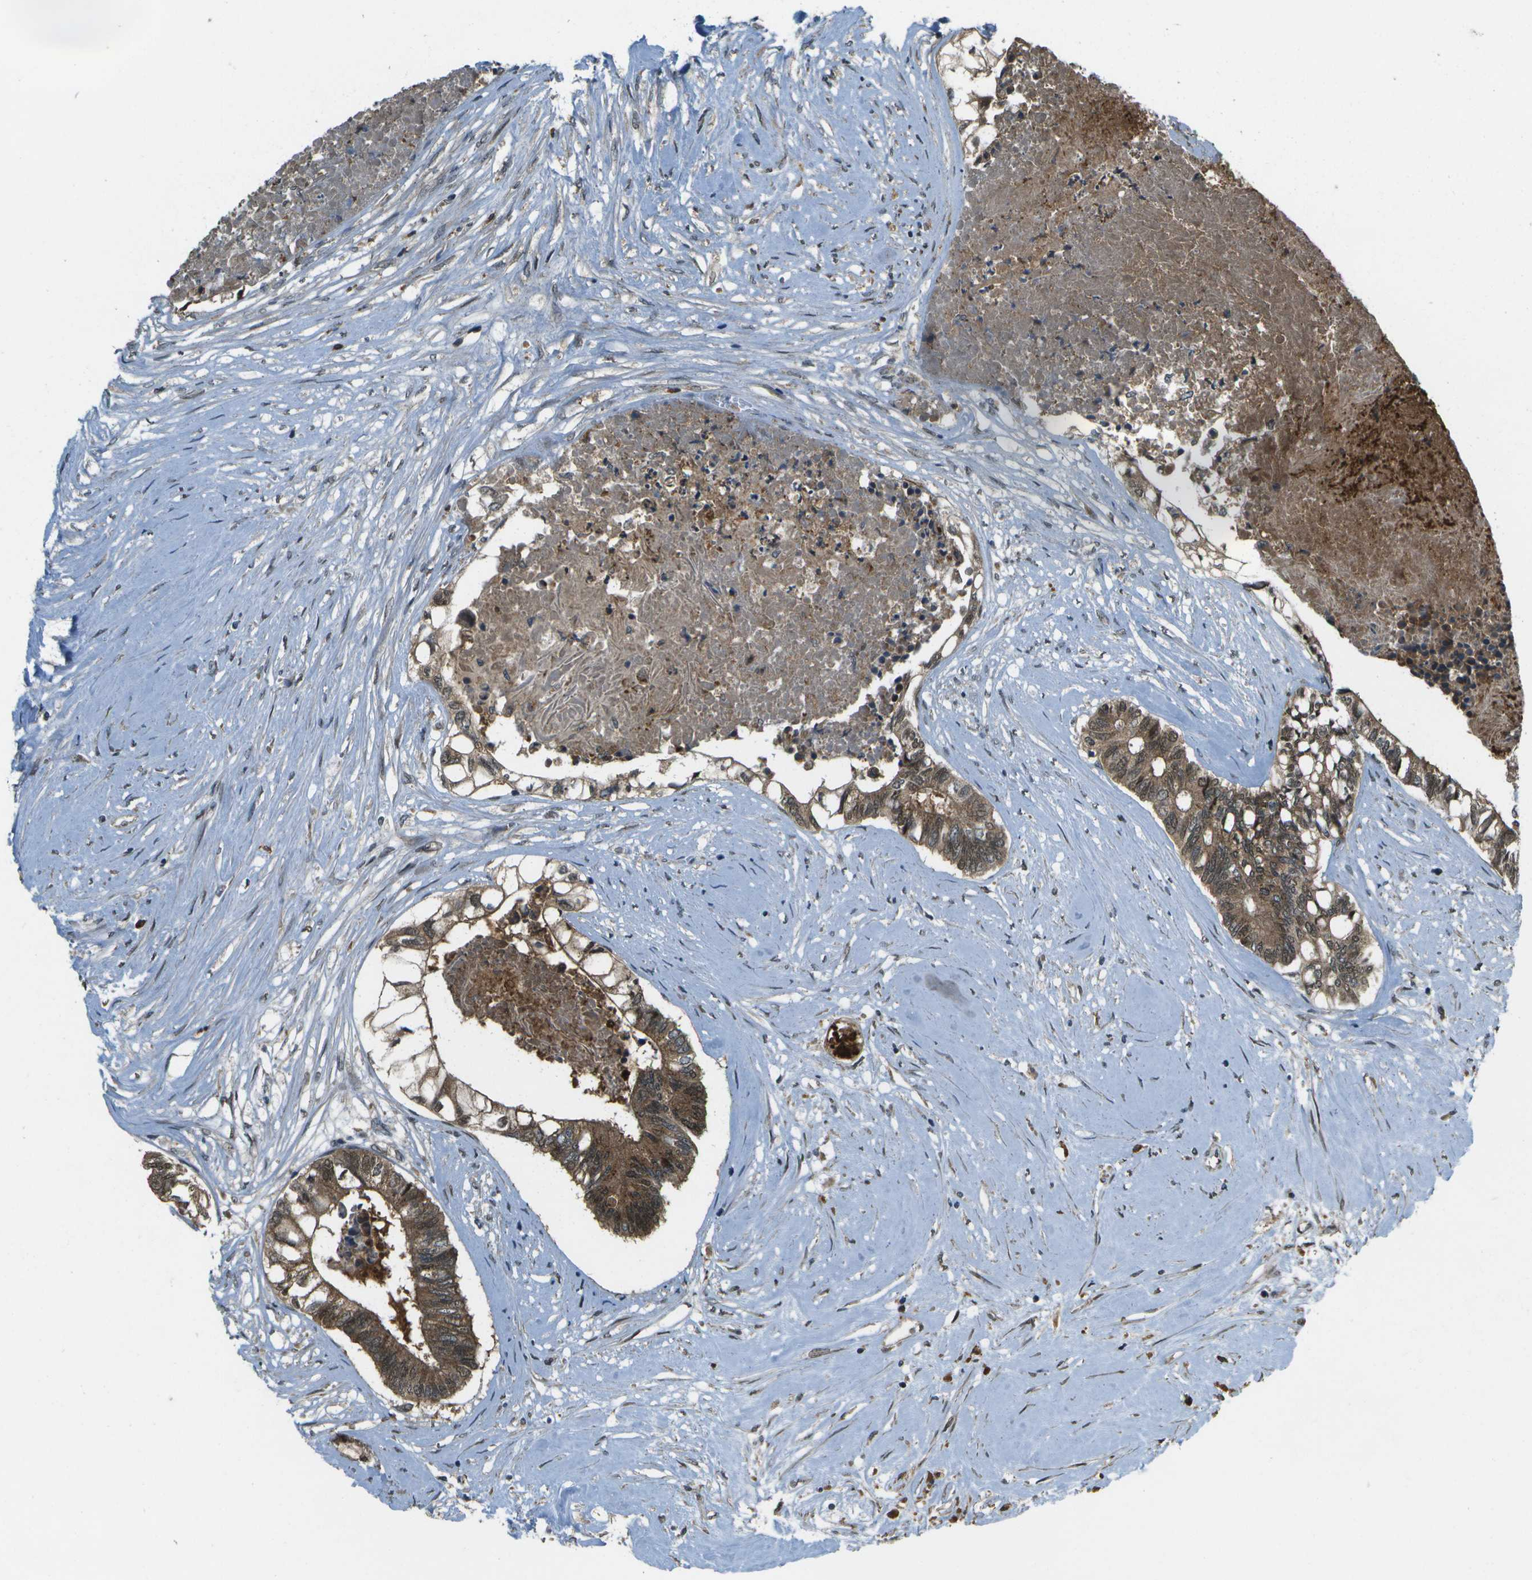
{"staining": {"intensity": "moderate", "quantity": ">75%", "location": "cytoplasmic/membranous,nuclear"}, "tissue": "colorectal cancer", "cell_type": "Tumor cells", "image_type": "cancer", "snomed": [{"axis": "morphology", "description": "Adenocarcinoma, NOS"}, {"axis": "topography", "description": "Rectum"}], "caption": "Immunohistochemical staining of colorectal adenocarcinoma displays medium levels of moderate cytoplasmic/membranous and nuclear protein positivity in about >75% of tumor cells.", "gene": "GANC", "patient": {"sex": "male", "age": 63}}